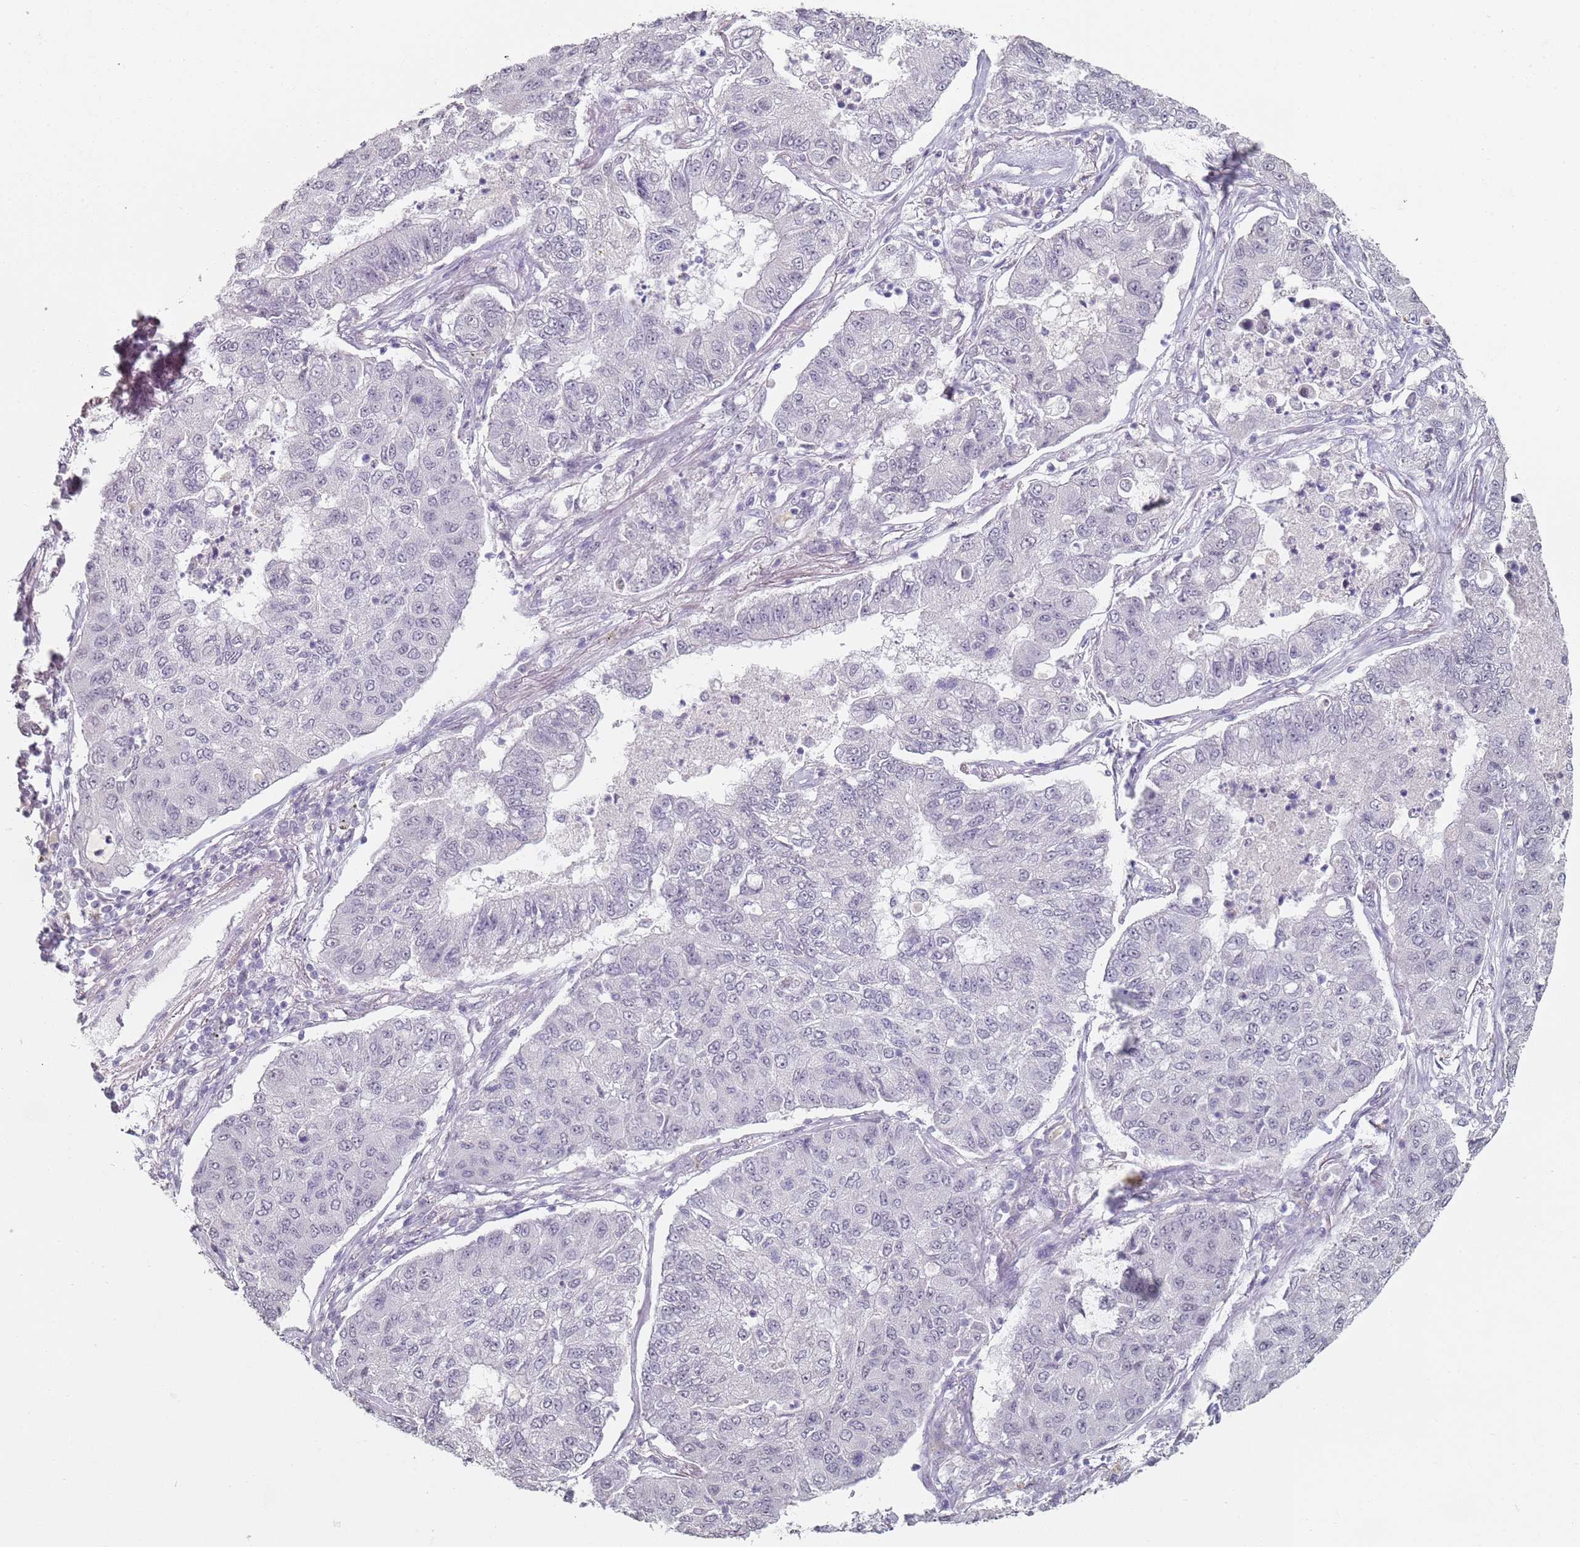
{"staining": {"intensity": "negative", "quantity": "none", "location": "none"}, "tissue": "lung cancer", "cell_type": "Tumor cells", "image_type": "cancer", "snomed": [{"axis": "morphology", "description": "Squamous cell carcinoma, NOS"}, {"axis": "topography", "description": "Lung"}], "caption": "Lung cancer (squamous cell carcinoma) was stained to show a protein in brown. There is no significant staining in tumor cells.", "gene": "DNAH11", "patient": {"sex": "male", "age": 74}}